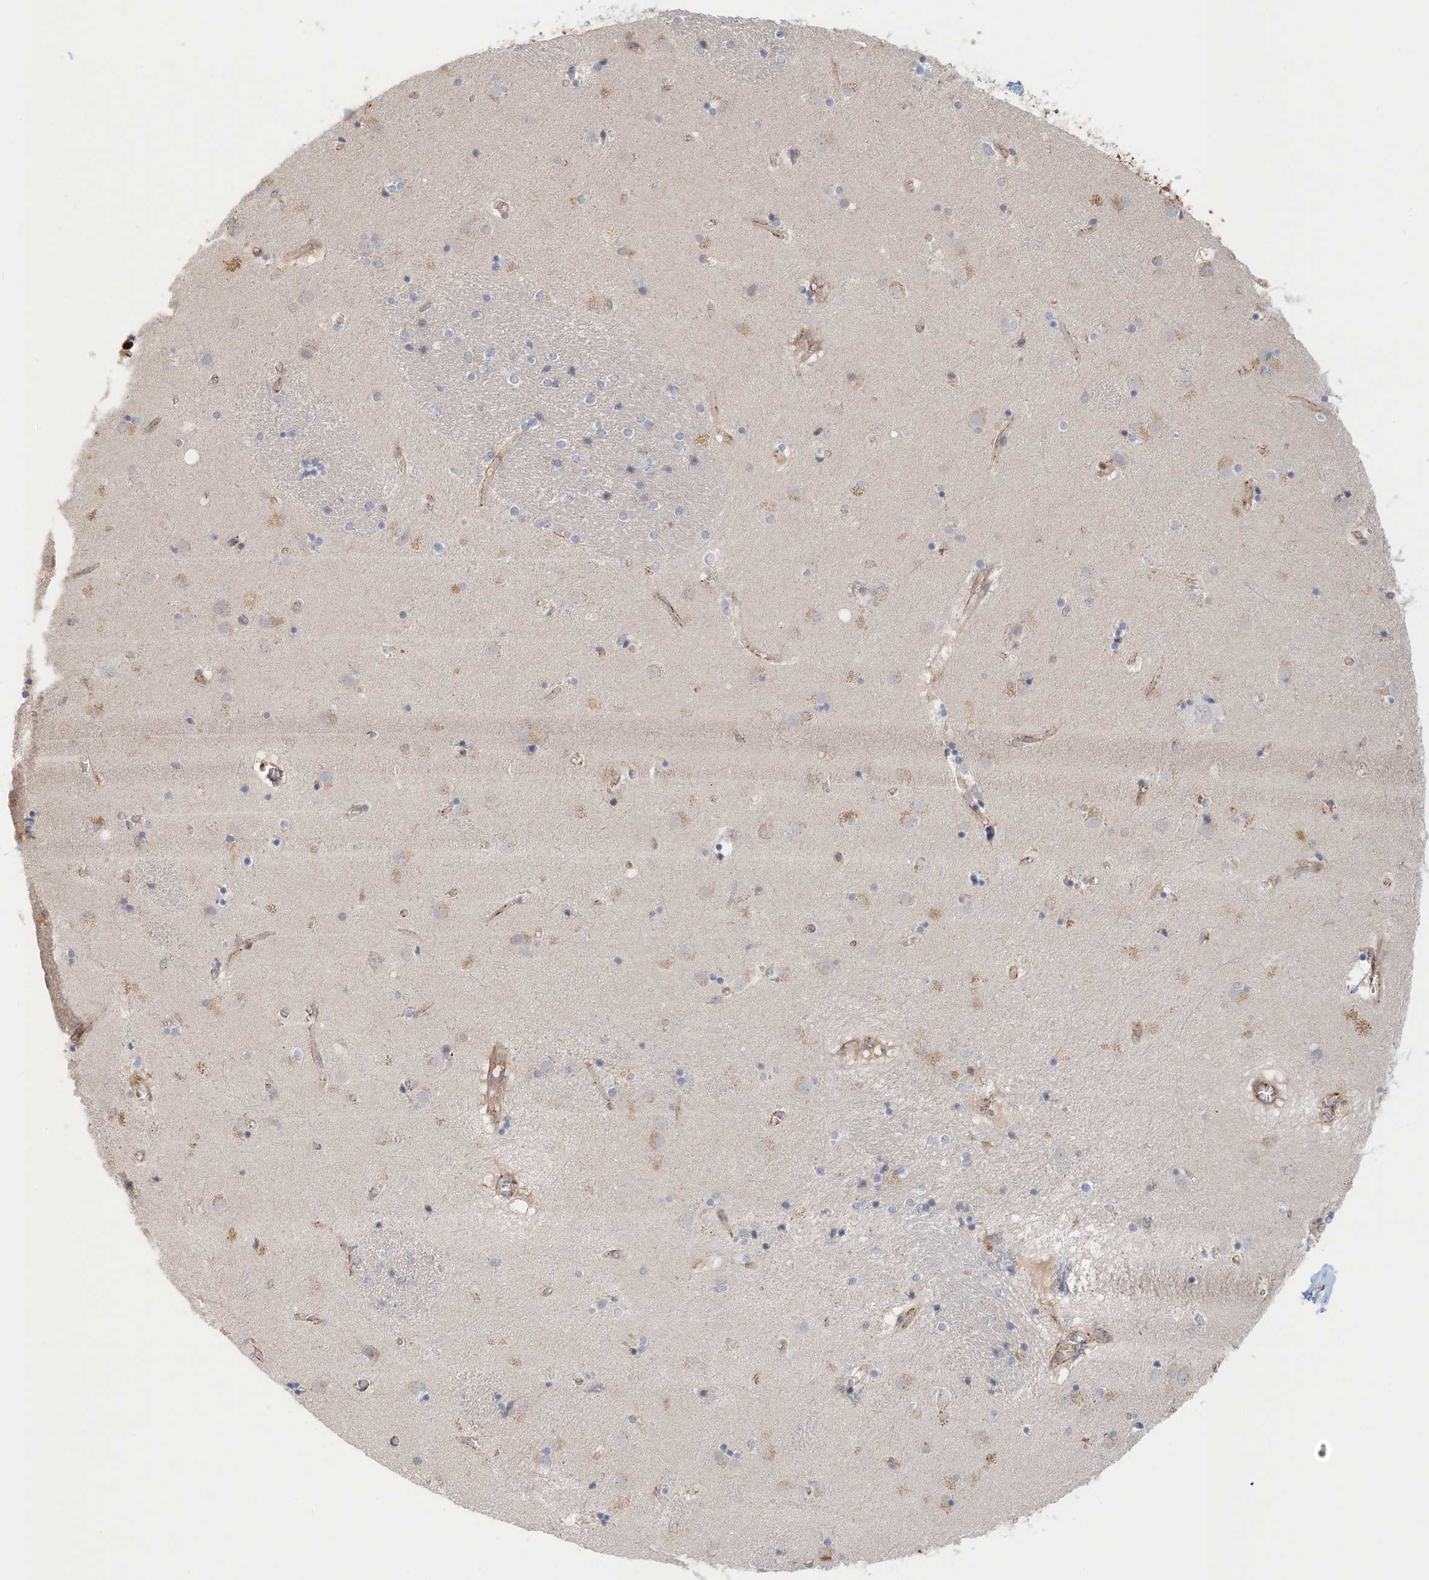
{"staining": {"intensity": "negative", "quantity": "none", "location": "none"}, "tissue": "caudate", "cell_type": "Glial cells", "image_type": "normal", "snomed": [{"axis": "morphology", "description": "Normal tissue, NOS"}, {"axis": "topography", "description": "Lateral ventricle wall"}], "caption": "This is a histopathology image of immunohistochemistry (IHC) staining of unremarkable caudate, which shows no positivity in glial cells. The staining was performed using DAB (3,3'-diaminobenzidine) to visualize the protein expression in brown, while the nuclei were stained in blue with hematoxylin (Magnification: 20x).", "gene": "MAPKBP1", "patient": {"sex": "male", "age": 70}}